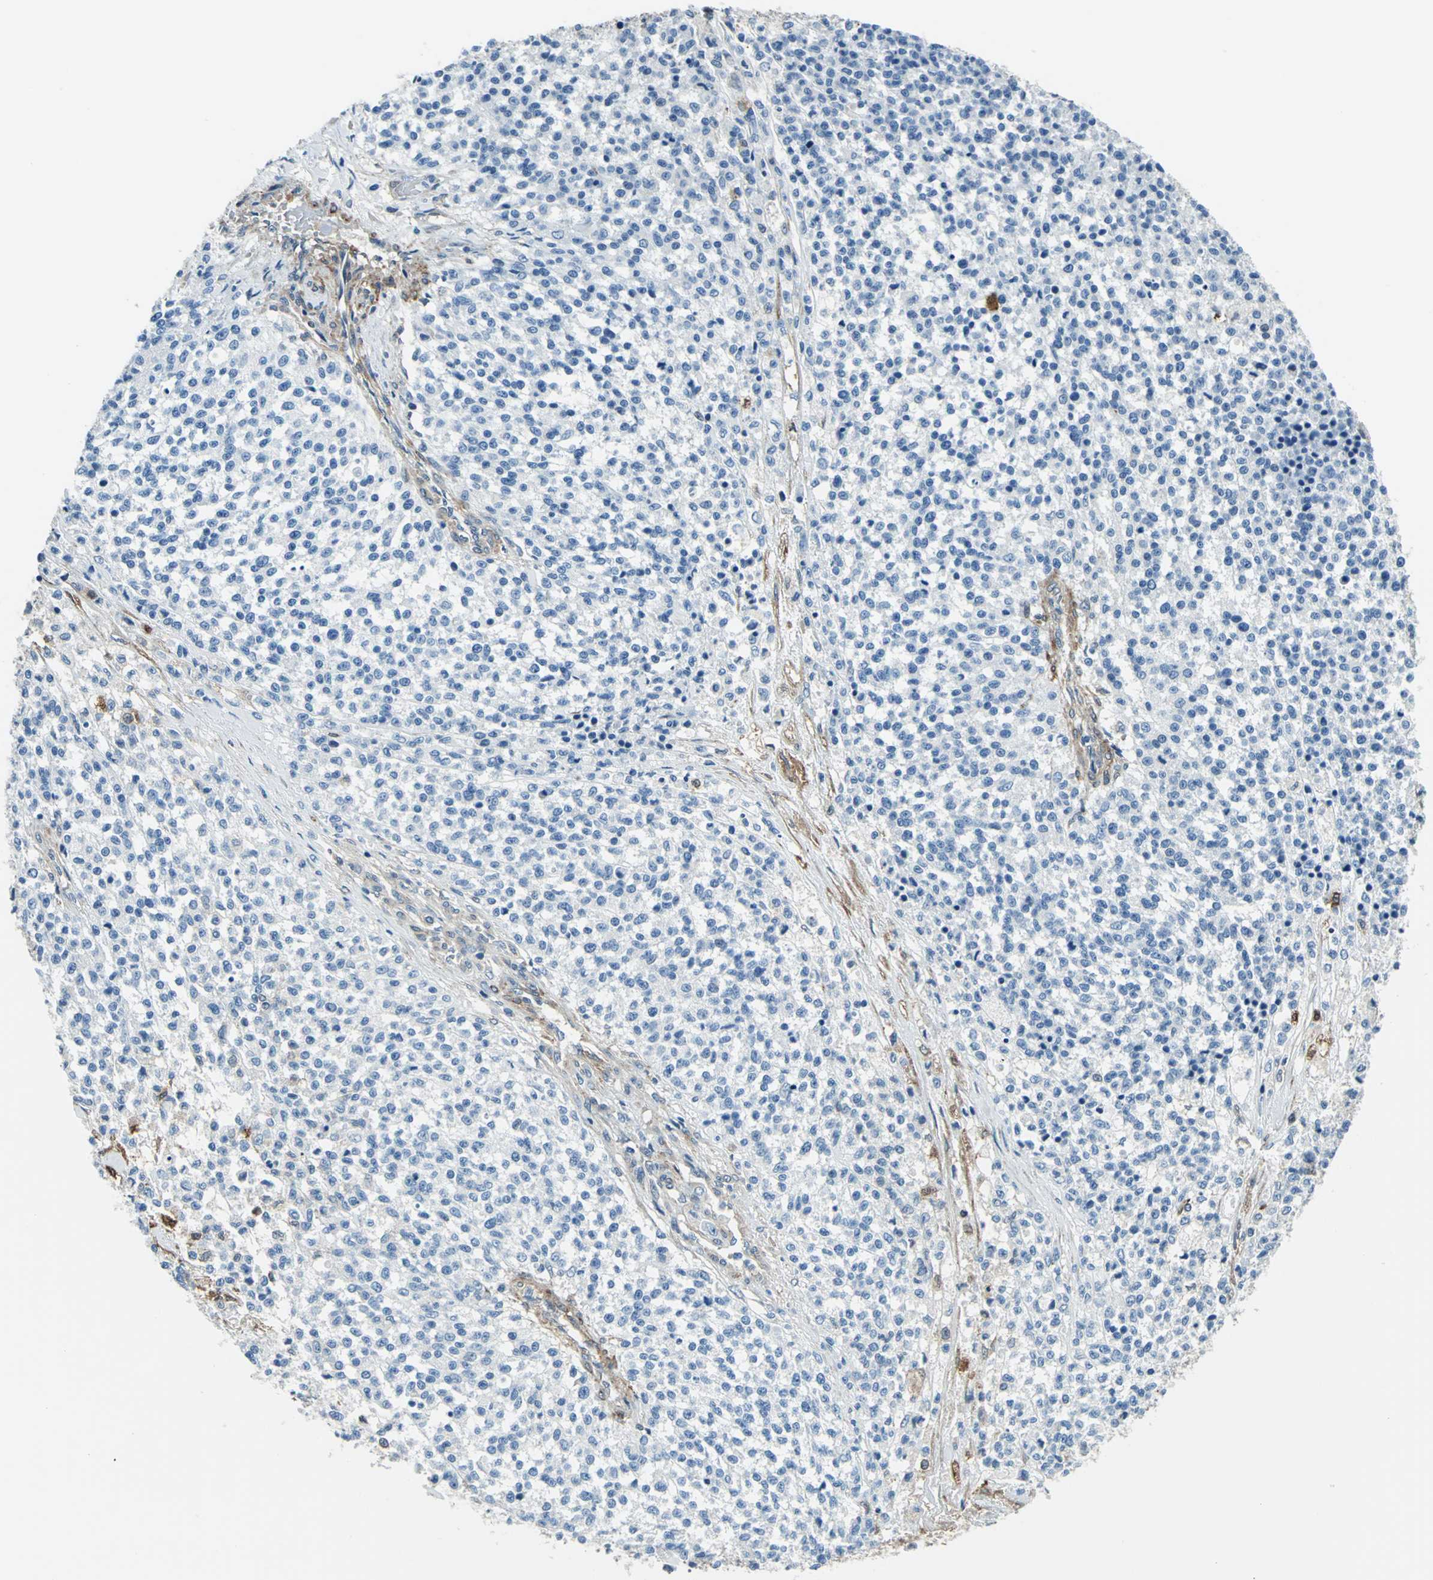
{"staining": {"intensity": "negative", "quantity": "none", "location": "none"}, "tissue": "testis cancer", "cell_type": "Tumor cells", "image_type": "cancer", "snomed": [{"axis": "morphology", "description": "Seminoma, NOS"}, {"axis": "topography", "description": "Testis"}], "caption": "DAB (3,3'-diaminobenzidine) immunohistochemical staining of testis cancer (seminoma) reveals no significant staining in tumor cells.", "gene": "HSPB1", "patient": {"sex": "male", "age": 59}}